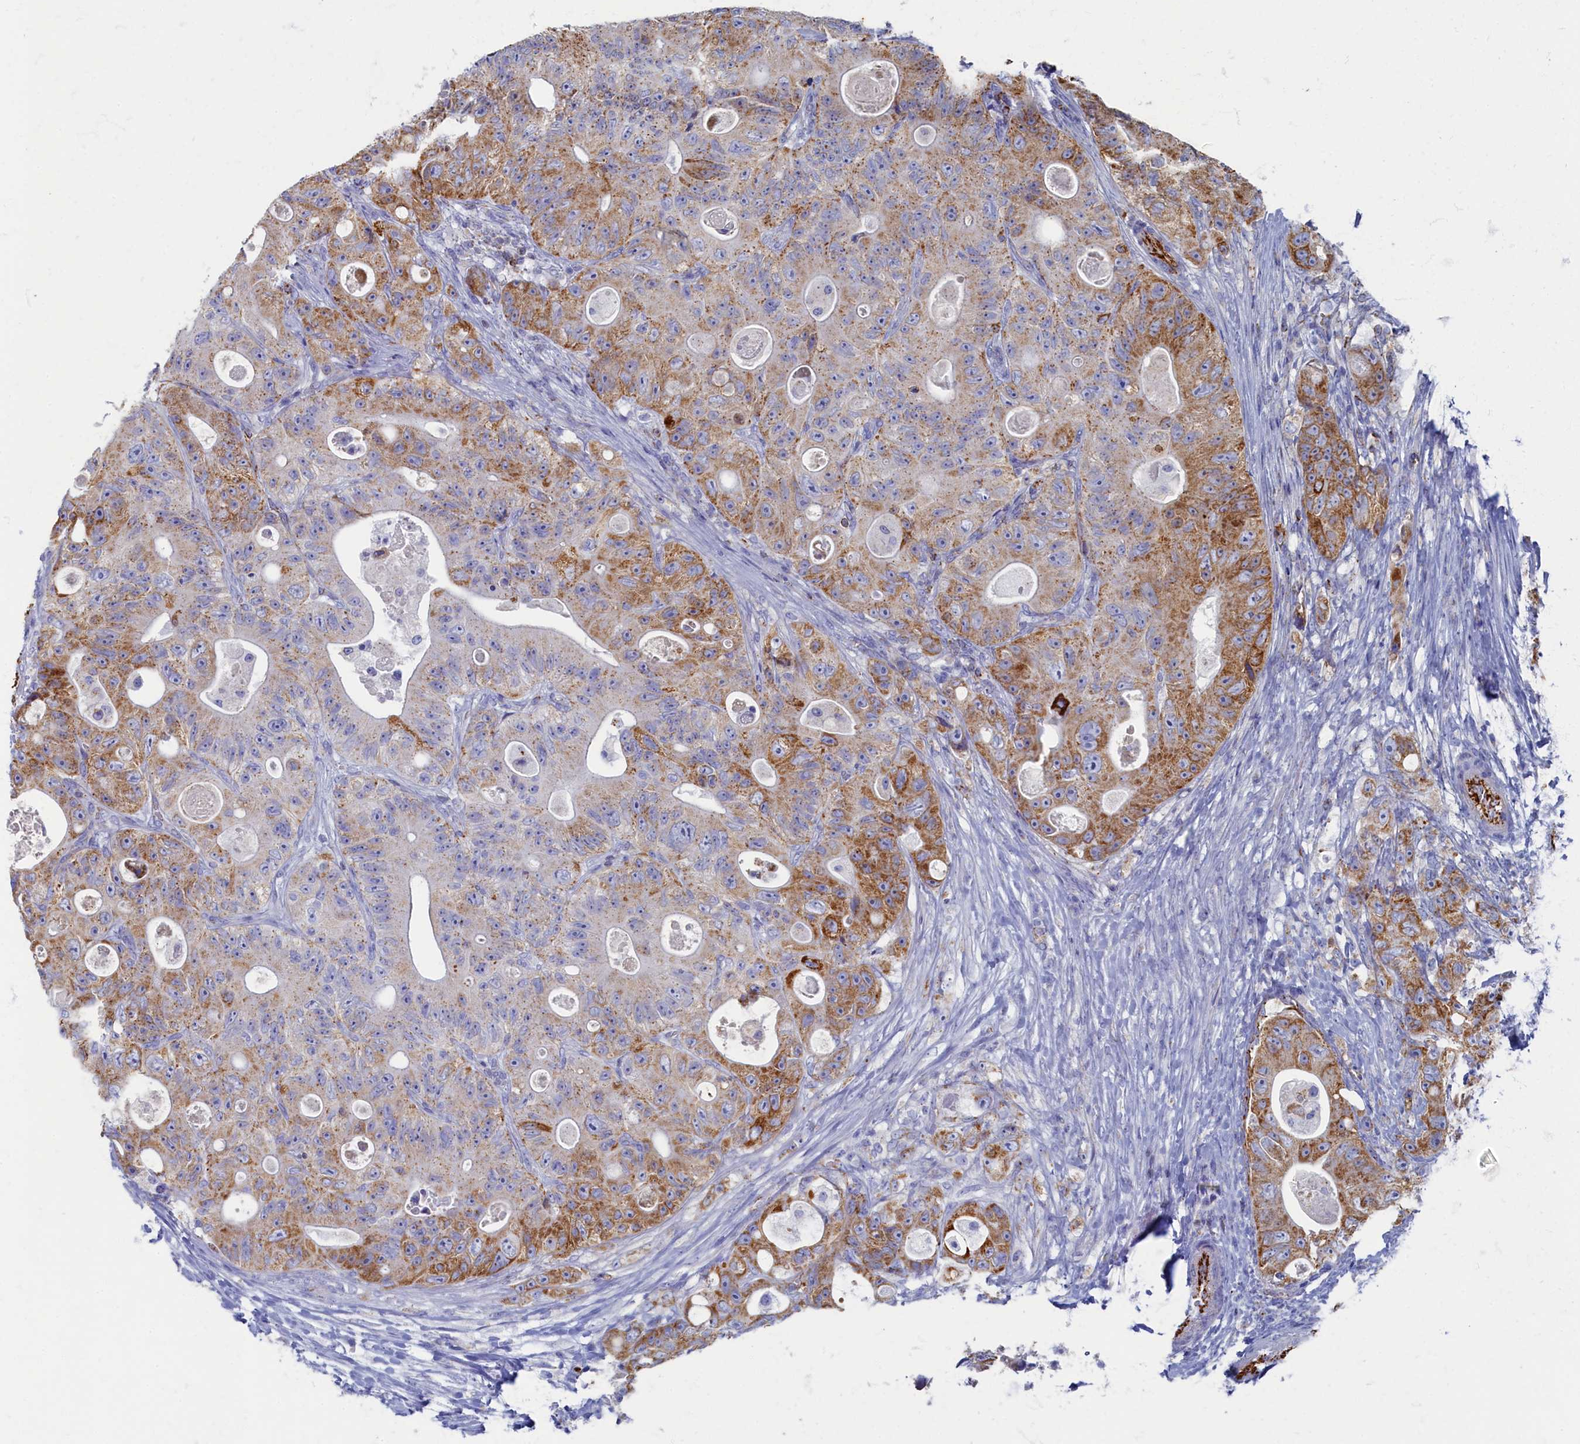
{"staining": {"intensity": "moderate", "quantity": "25%-75%", "location": "cytoplasmic/membranous"}, "tissue": "colorectal cancer", "cell_type": "Tumor cells", "image_type": "cancer", "snomed": [{"axis": "morphology", "description": "Adenocarcinoma, NOS"}, {"axis": "topography", "description": "Colon"}], "caption": "Moderate cytoplasmic/membranous expression for a protein is identified in approximately 25%-75% of tumor cells of colorectal cancer (adenocarcinoma) using IHC.", "gene": "OCIAD2", "patient": {"sex": "female", "age": 46}}